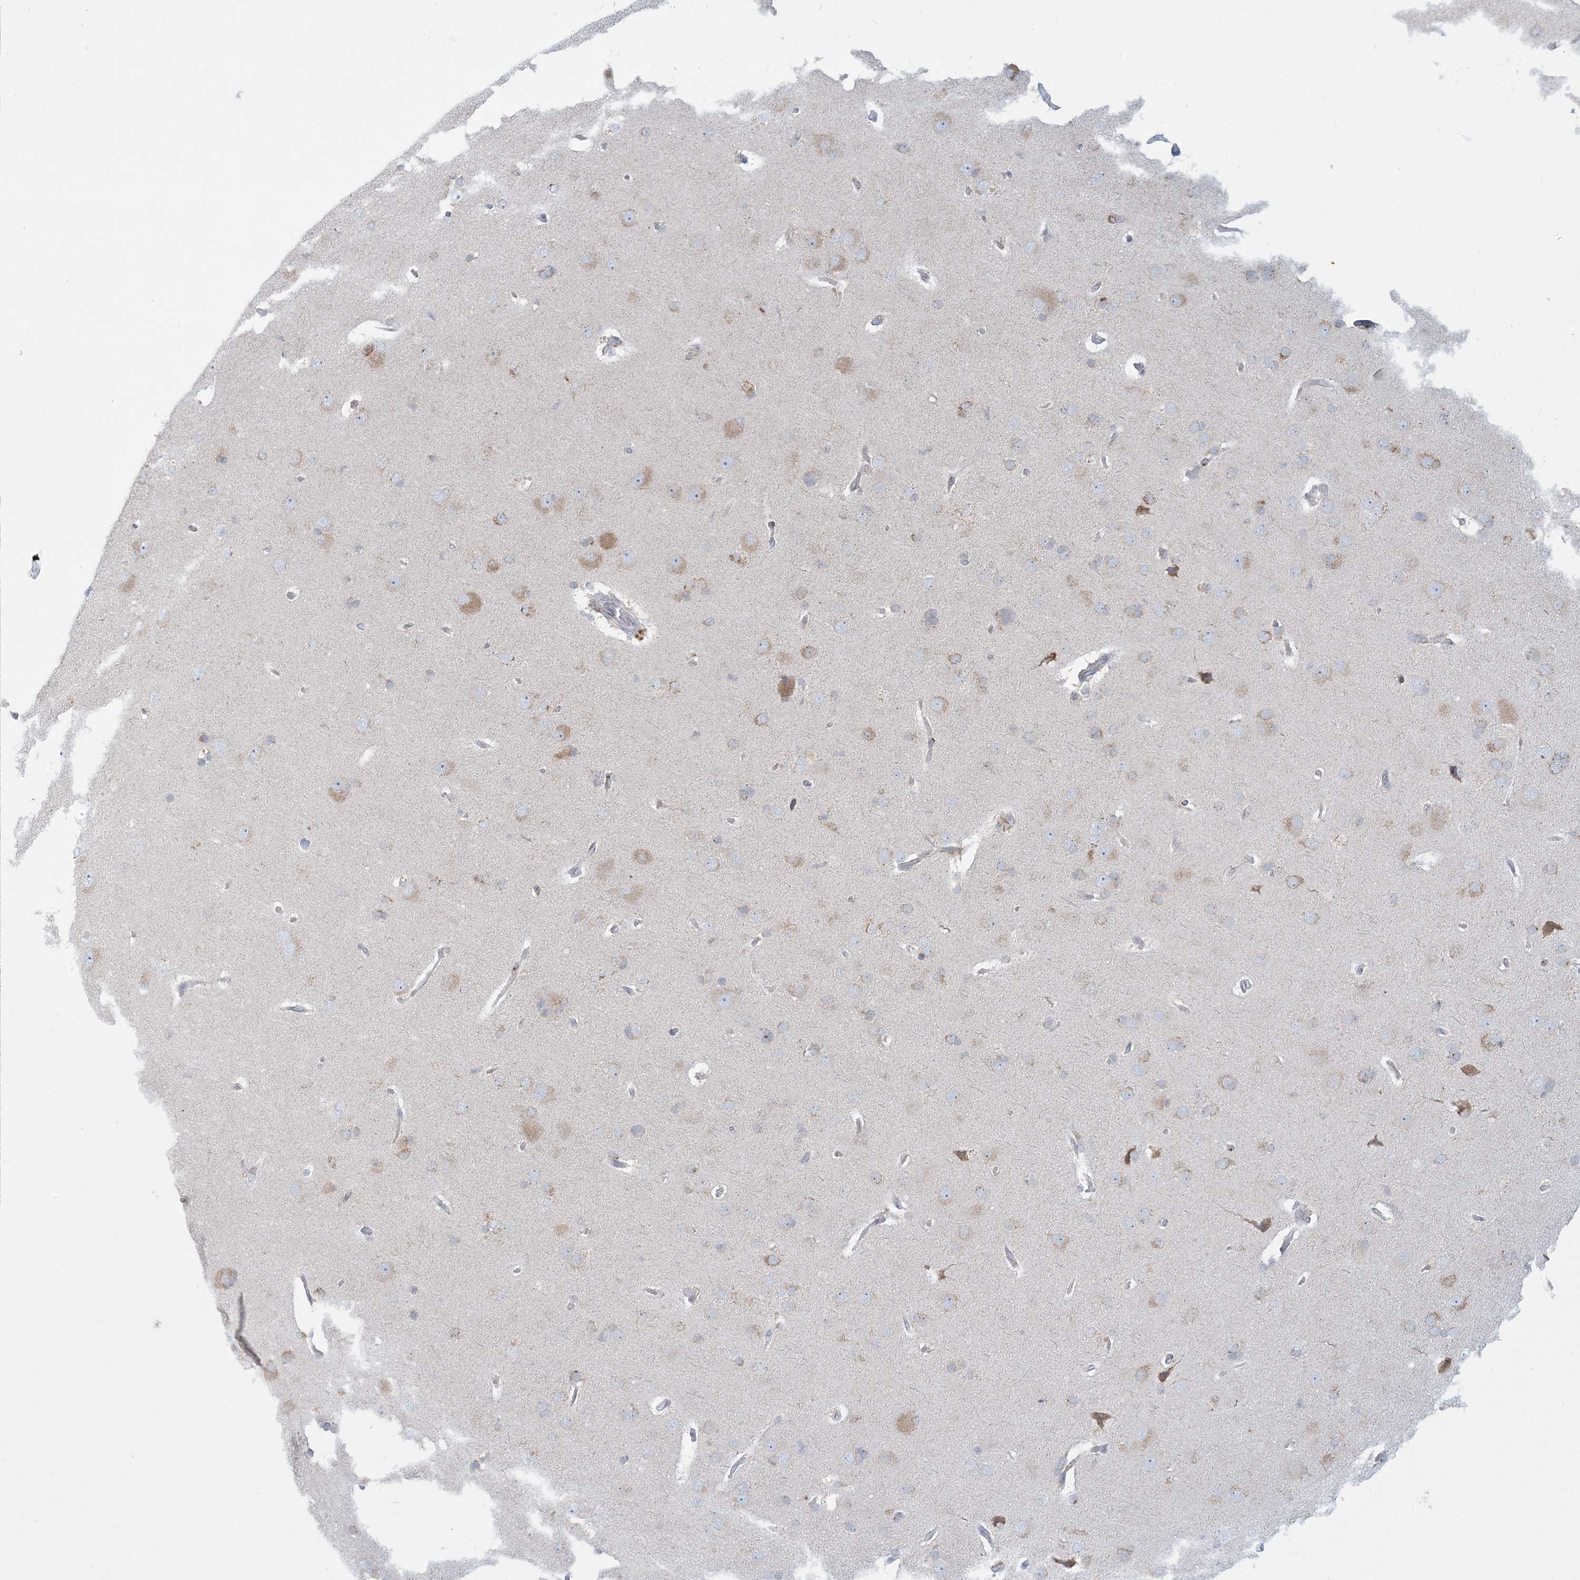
{"staining": {"intensity": "negative", "quantity": "none", "location": "none"}, "tissue": "cerebral cortex", "cell_type": "Endothelial cells", "image_type": "normal", "snomed": [{"axis": "morphology", "description": "Normal tissue, NOS"}, {"axis": "topography", "description": "Cerebral cortex"}], "caption": "This is a histopathology image of IHC staining of benign cerebral cortex, which shows no expression in endothelial cells.", "gene": "SLAMF9", "patient": {"sex": "male", "age": 62}}